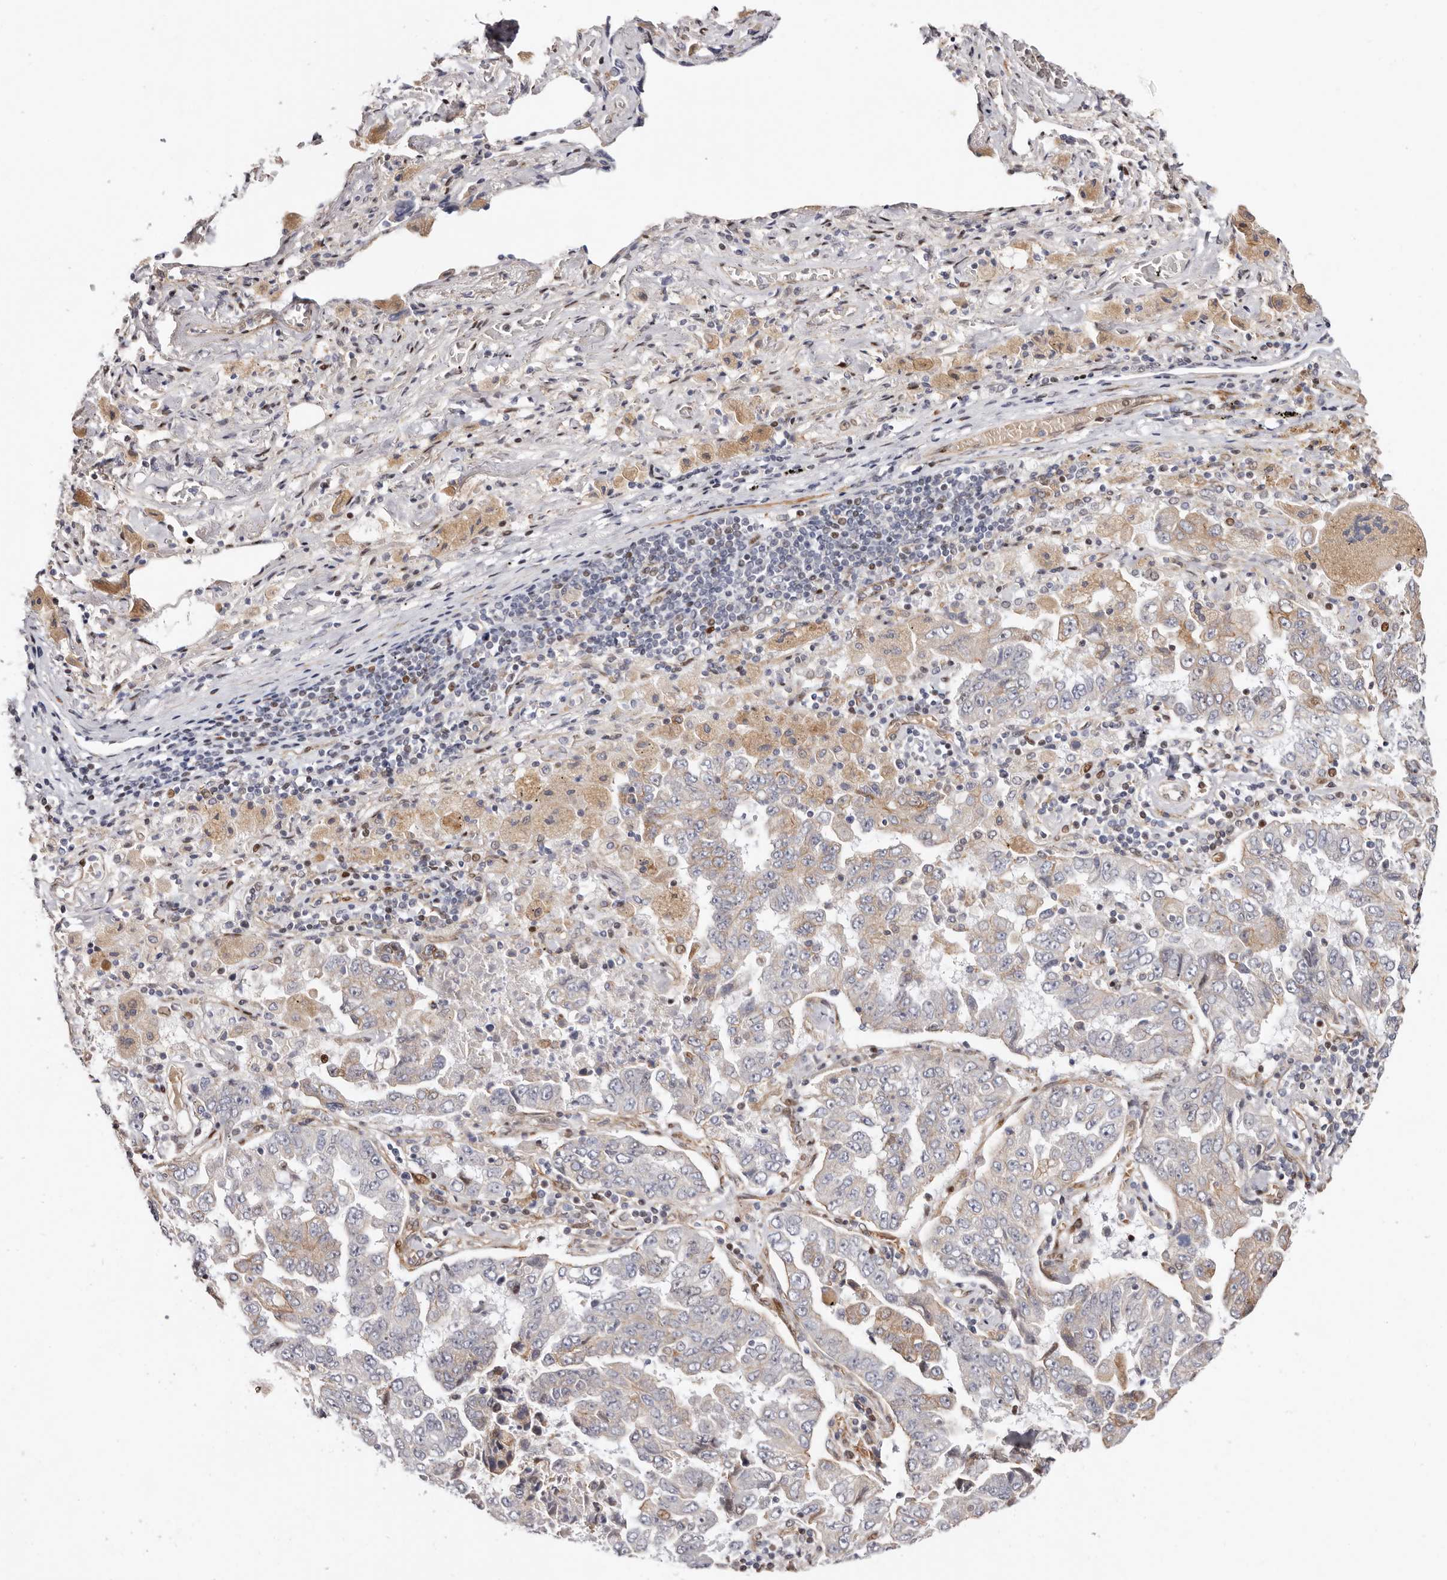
{"staining": {"intensity": "moderate", "quantity": "25%-75%", "location": "cytoplasmic/membranous"}, "tissue": "lung cancer", "cell_type": "Tumor cells", "image_type": "cancer", "snomed": [{"axis": "morphology", "description": "Adenocarcinoma, NOS"}, {"axis": "topography", "description": "Lung"}], "caption": "Protein expression analysis of lung cancer exhibits moderate cytoplasmic/membranous expression in about 25%-75% of tumor cells.", "gene": "EPHX3", "patient": {"sex": "female", "age": 51}}